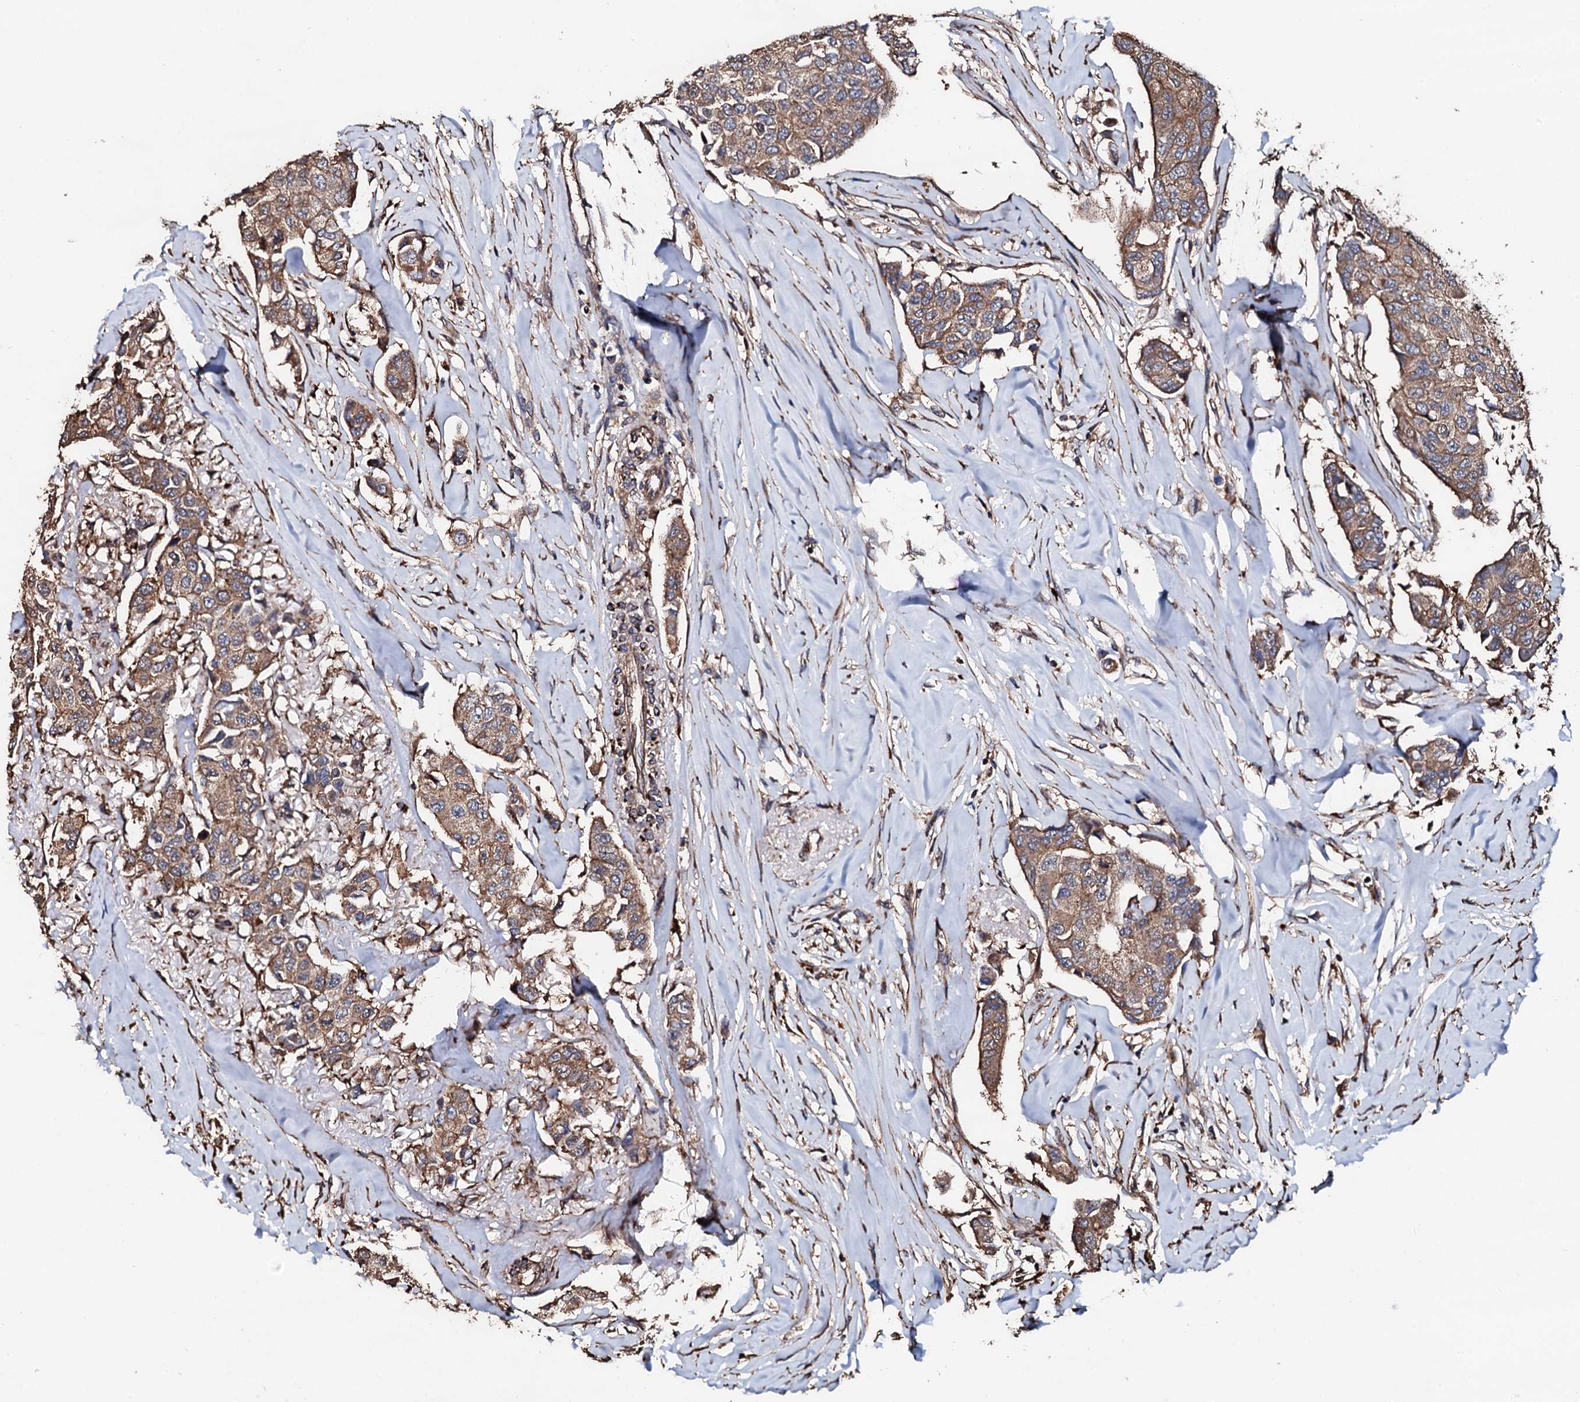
{"staining": {"intensity": "moderate", "quantity": ">75%", "location": "cytoplasmic/membranous"}, "tissue": "breast cancer", "cell_type": "Tumor cells", "image_type": "cancer", "snomed": [{"axis": "morphology", "description": "Duct carcinoma"}, {"axis": "topography", "description": "Breast"}], "caption": "A photomicrograph showing moderate cytoplasmic/membranous expression in about >75% of tumor cells in intraductal carcinoma (breast), as visualized by brown immunohistochemical staining.", "gene": "CKAP5", "patient": {"sex": "female", "age": 80}}